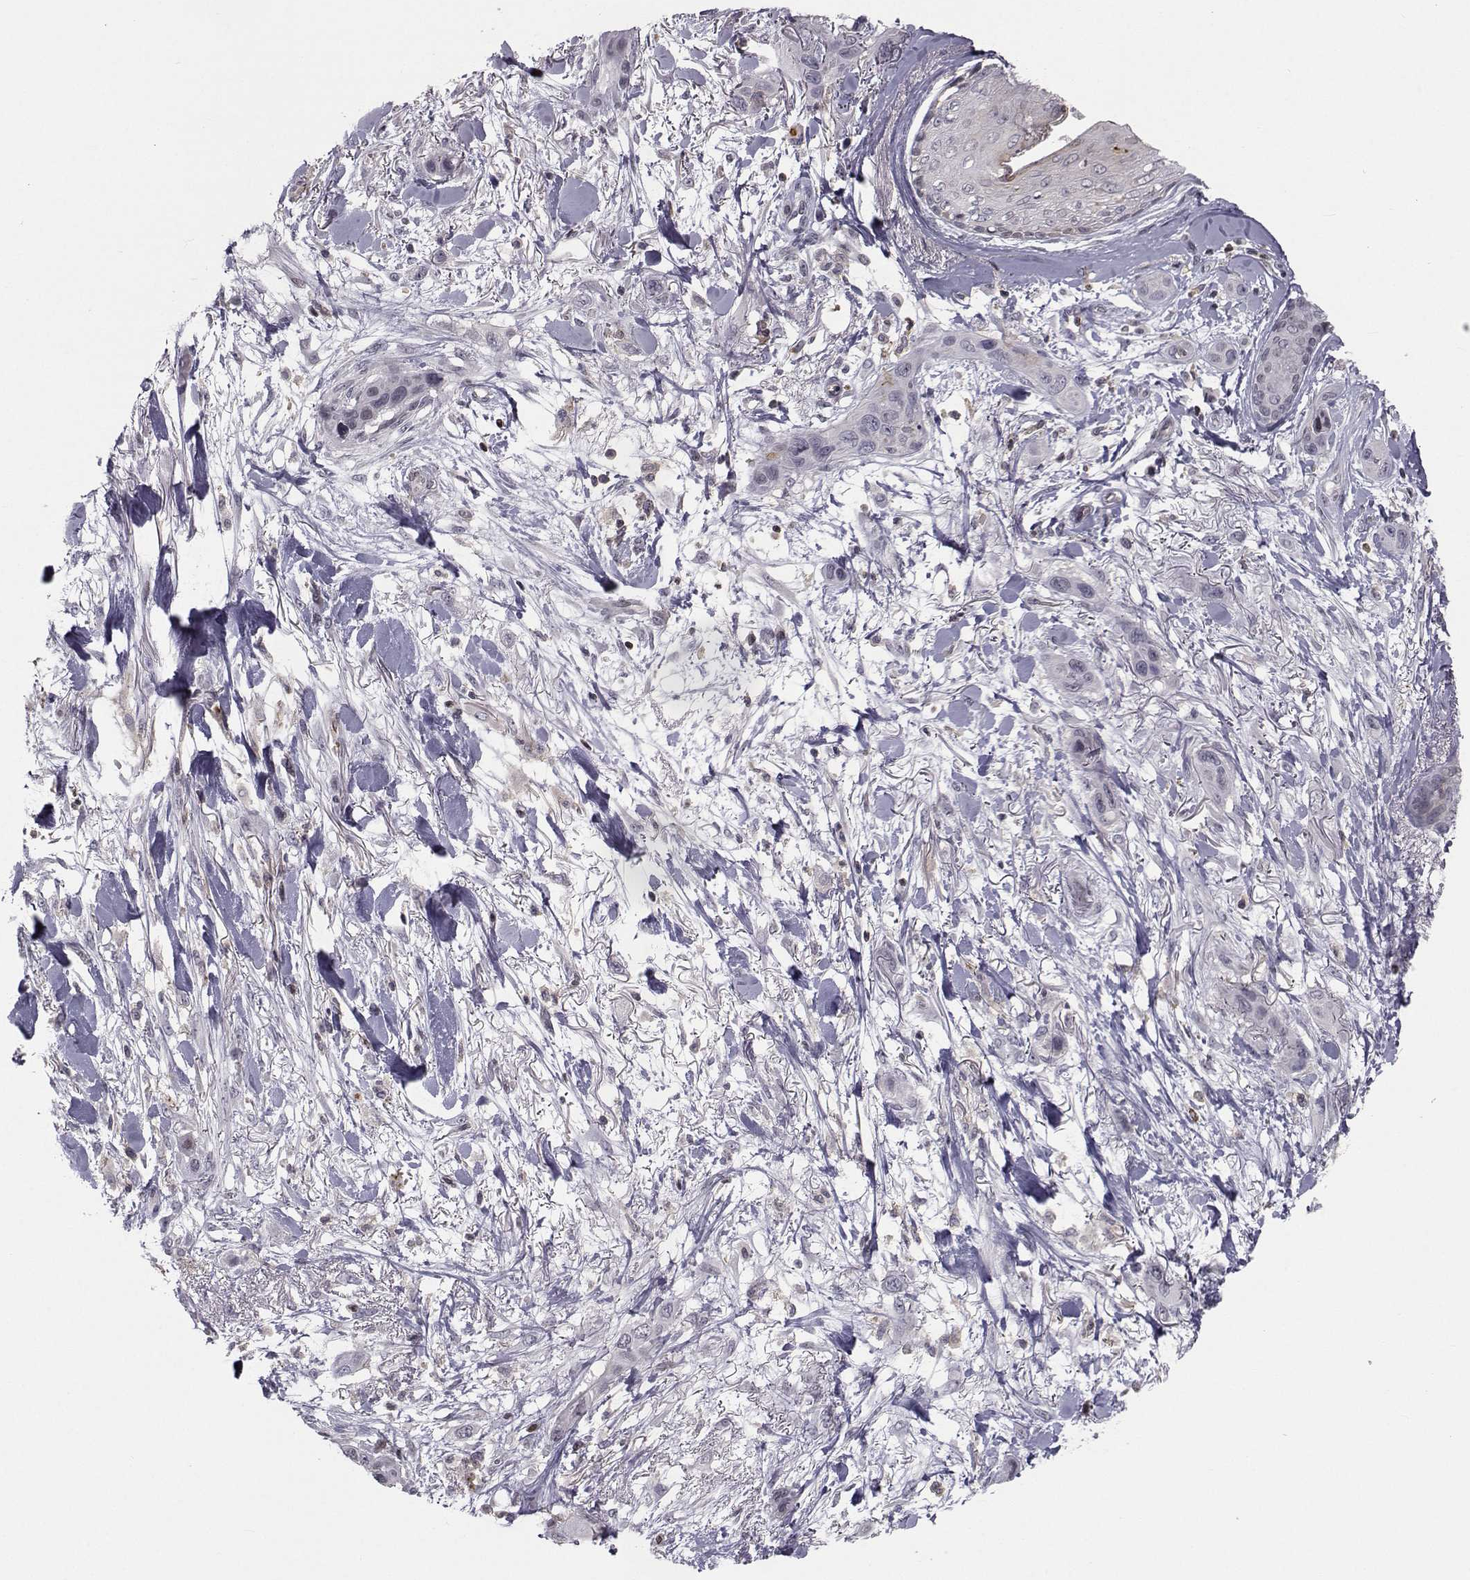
{"staining": {"intensity": "negative", "quantity": "none", "location": "none"}, "tissue": "skin cancer", "cell_type": "Tumor cells", "image_type": "cancer", "snomed": [{"axis": "morphology", "description": "Squamous cell carcinoma, NOS"}, {"axis": "topography", "description": "Skin"}], "caption": "Squamous cell carcinoma (skin) stained for a protein using IHC displays no positivity tumor cells.", "gene": "PCP4L1", "patient": {"sex": "male", "age": 79}}